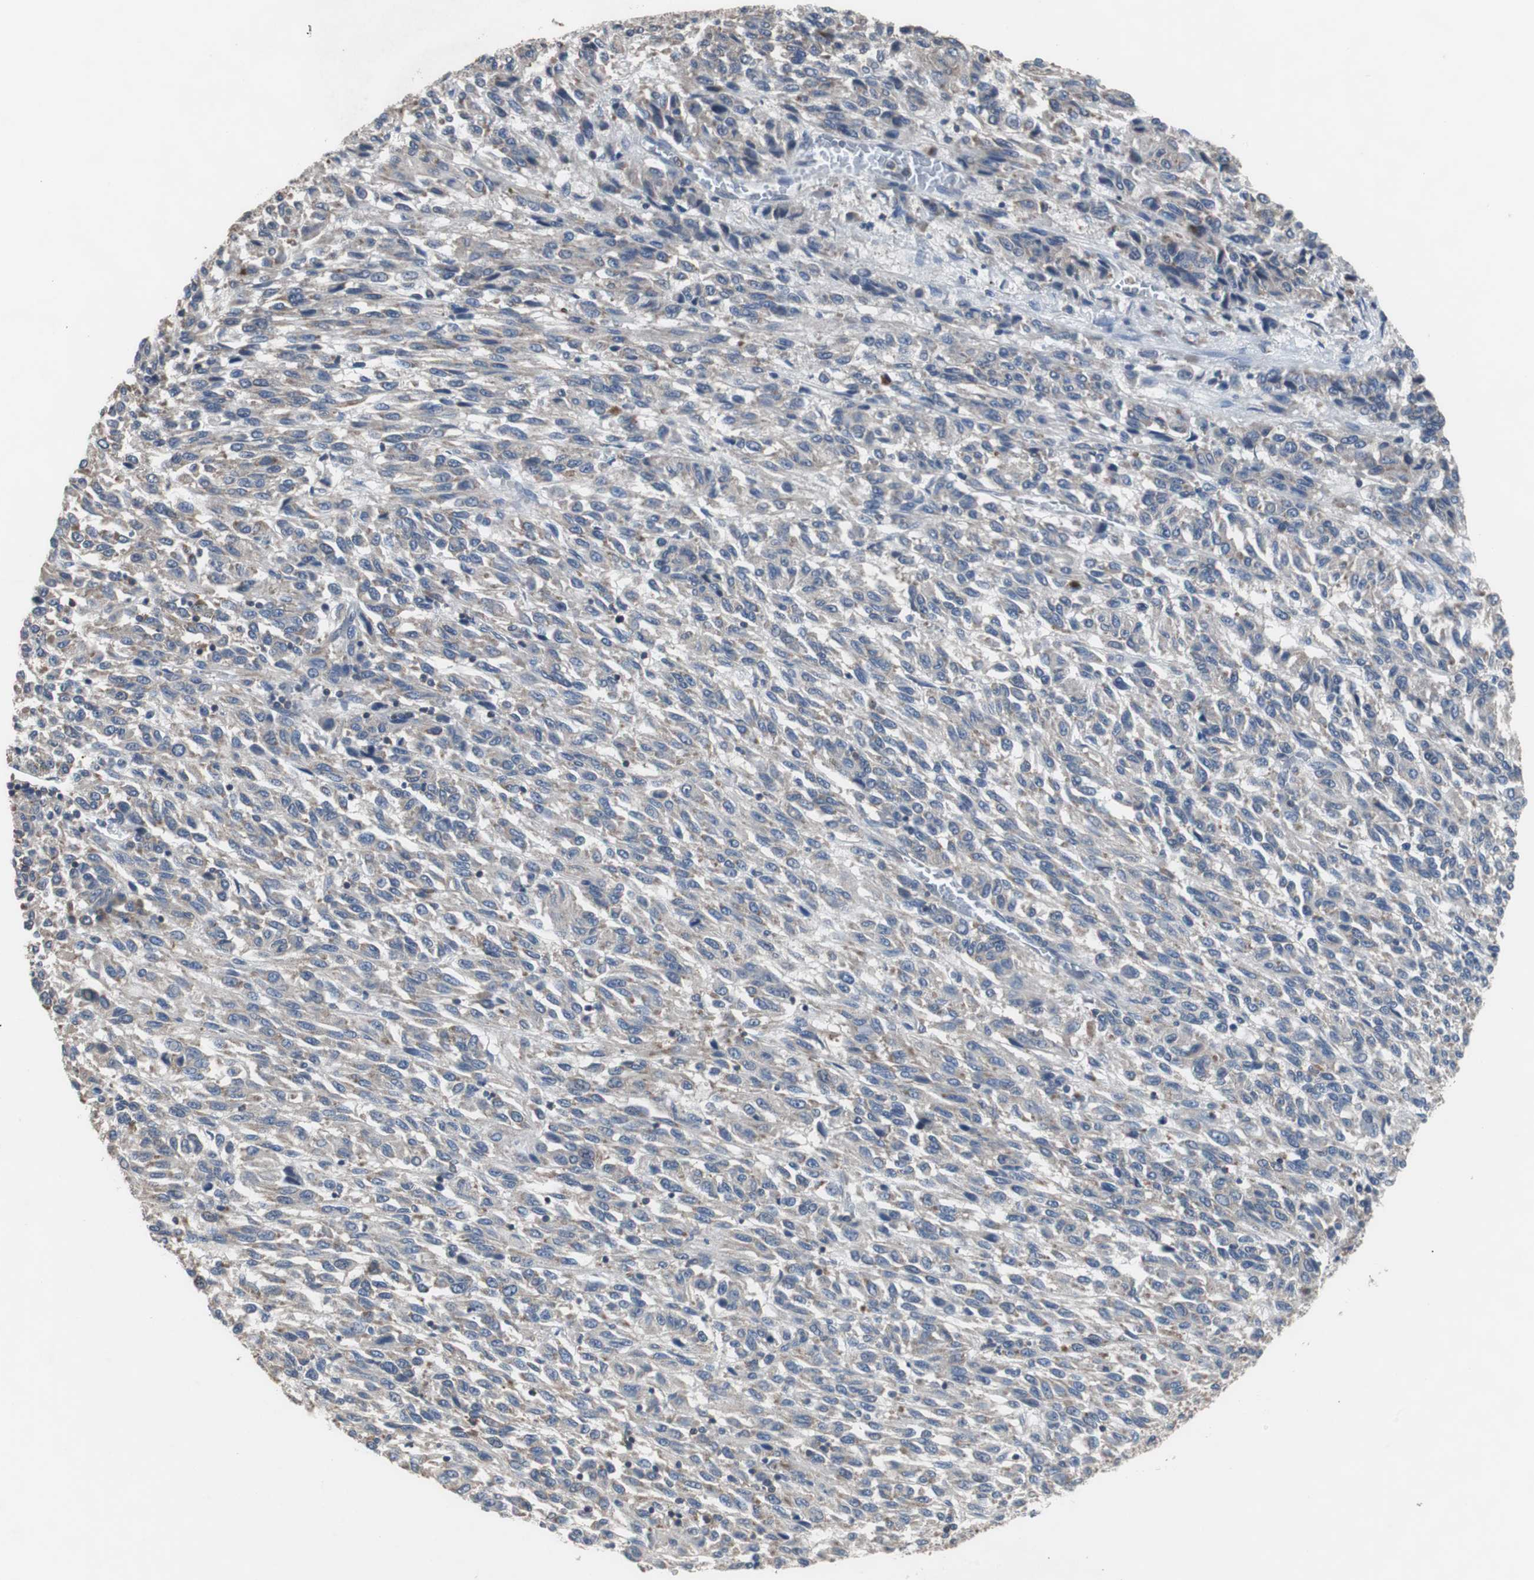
{"staining": {"intensity": "weak", "quantity": "25%-75%", "location": "cytoplasmic/membranous"}, "tissue": "melanoma", "cell_type": "Tumor cells", "image_type": "cancer", "snomed": [{"axis": "morphology", "description": "Malignant melanoma, Metastatic site"}, {"axis": "topography", "description": "Lung"}], "caption": "IHC staining of melanoma, which exhibits low levels of weak cytoplasmic/membranous expression in about 25%-75% of tumor cells indicating weak cytoplasmic/membranous protein staining. The staining was performed using DAB (3,3'-diaminobenzidine) (brown) for protein detection and nuclei were counterstained in hematoxylin (blue).", "gene": "USP10", "patient": {"sex": "male", "age": 64}}